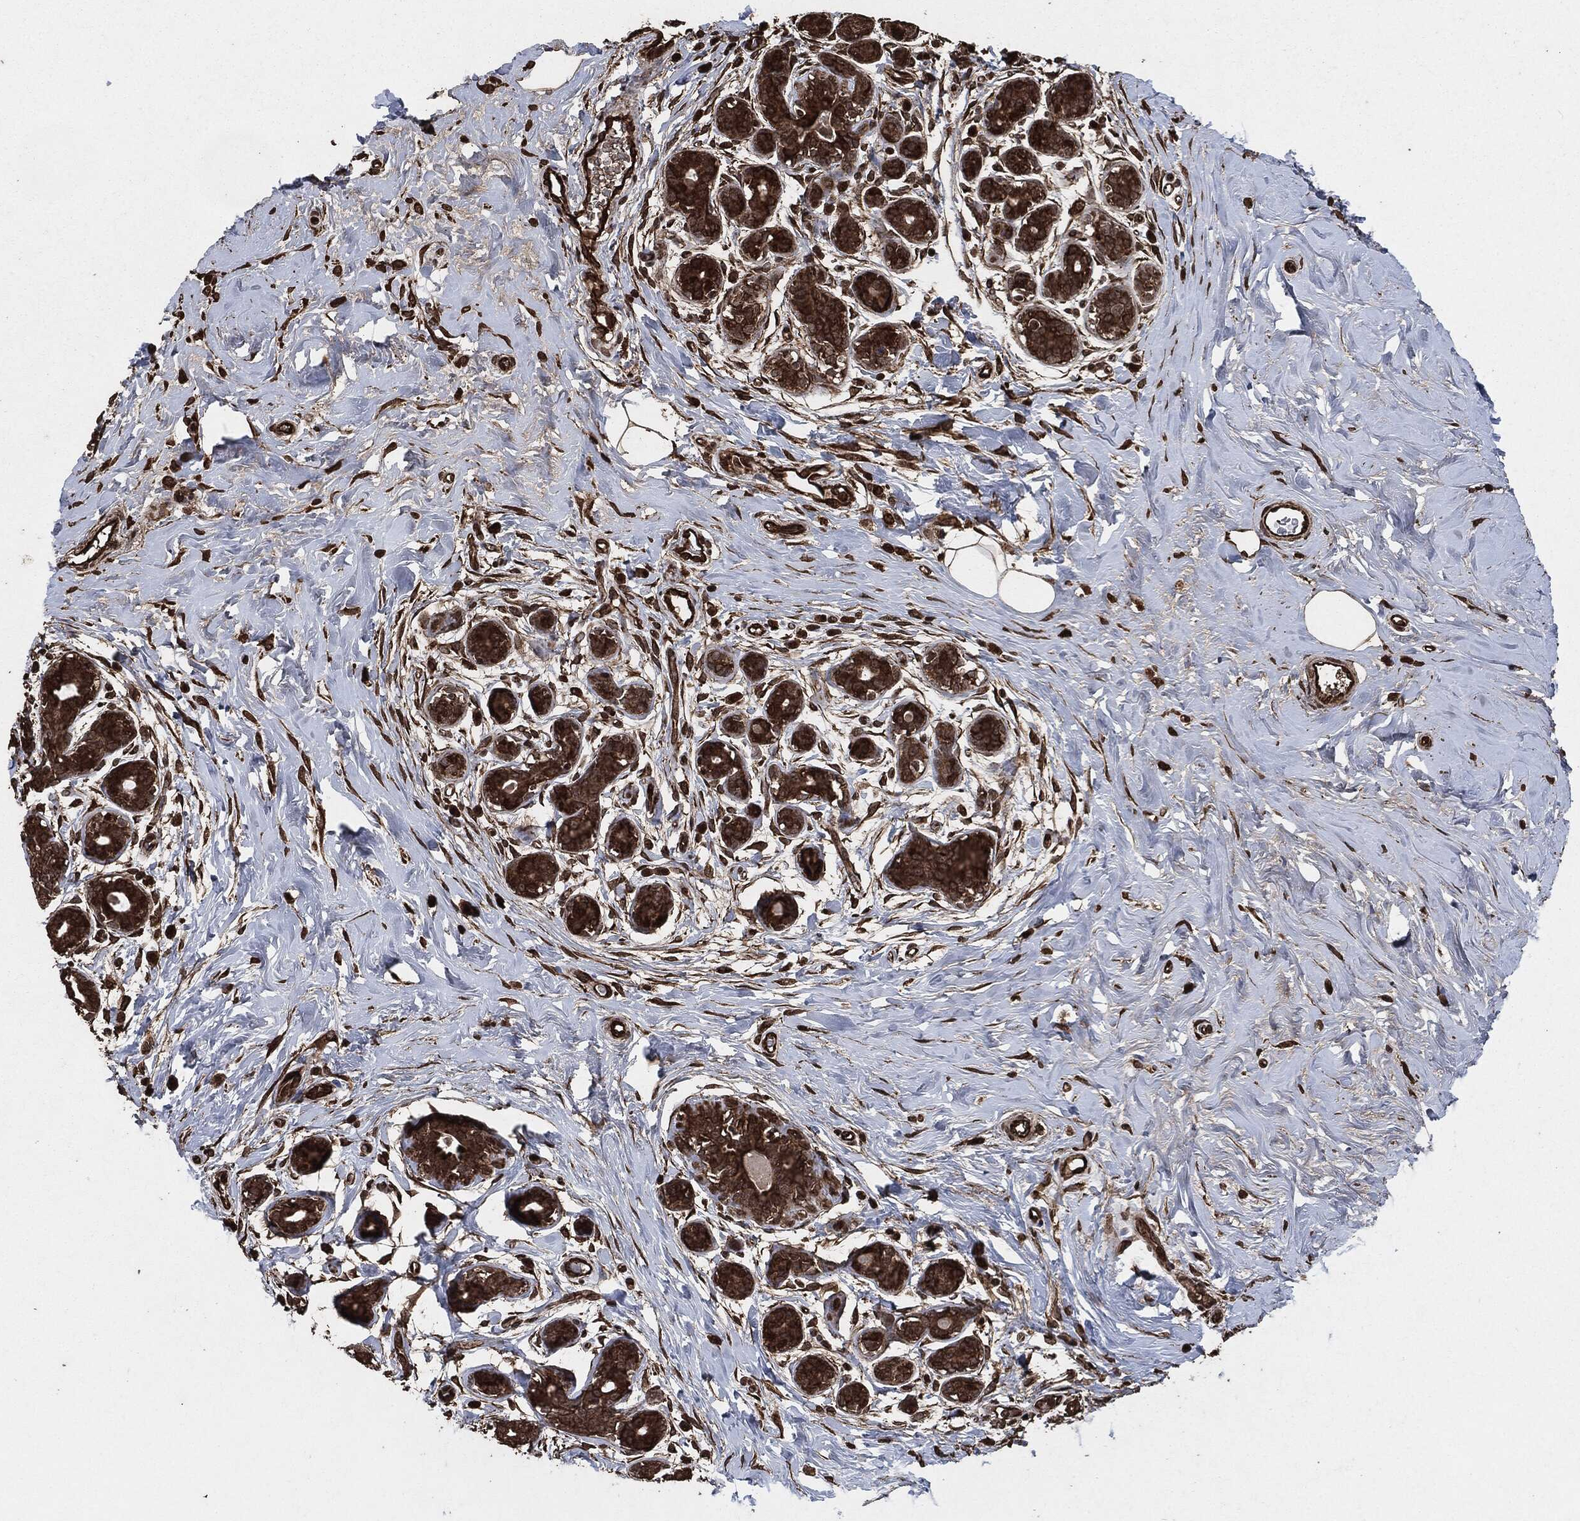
{"staining": {"intensity": "strong", "quantity": ">75%", "location": "cytoplasmic/membranous,nuclear"}, "tissue": "breast", "cell_type": "Adipocytes", "image_type": "normal", "snomed": [{"axis": "morphology", "description": "Normal tissue, NOS"}, {"axis": "topography", "description": "Breast"}], "caption": "IHC (DAB (3,3'-diaminobenzidine)) staining of benign human breast reveals strong cytoplasmic/membranous,nuclear protein positivity in about >75% of adipocytes. Using DAB (brown) and hematoxylin (blue) stains, captured at high magnification using brightfield microscopy.", "gene": "EGFR", "patient": {"sex": "female", "age": 43}}